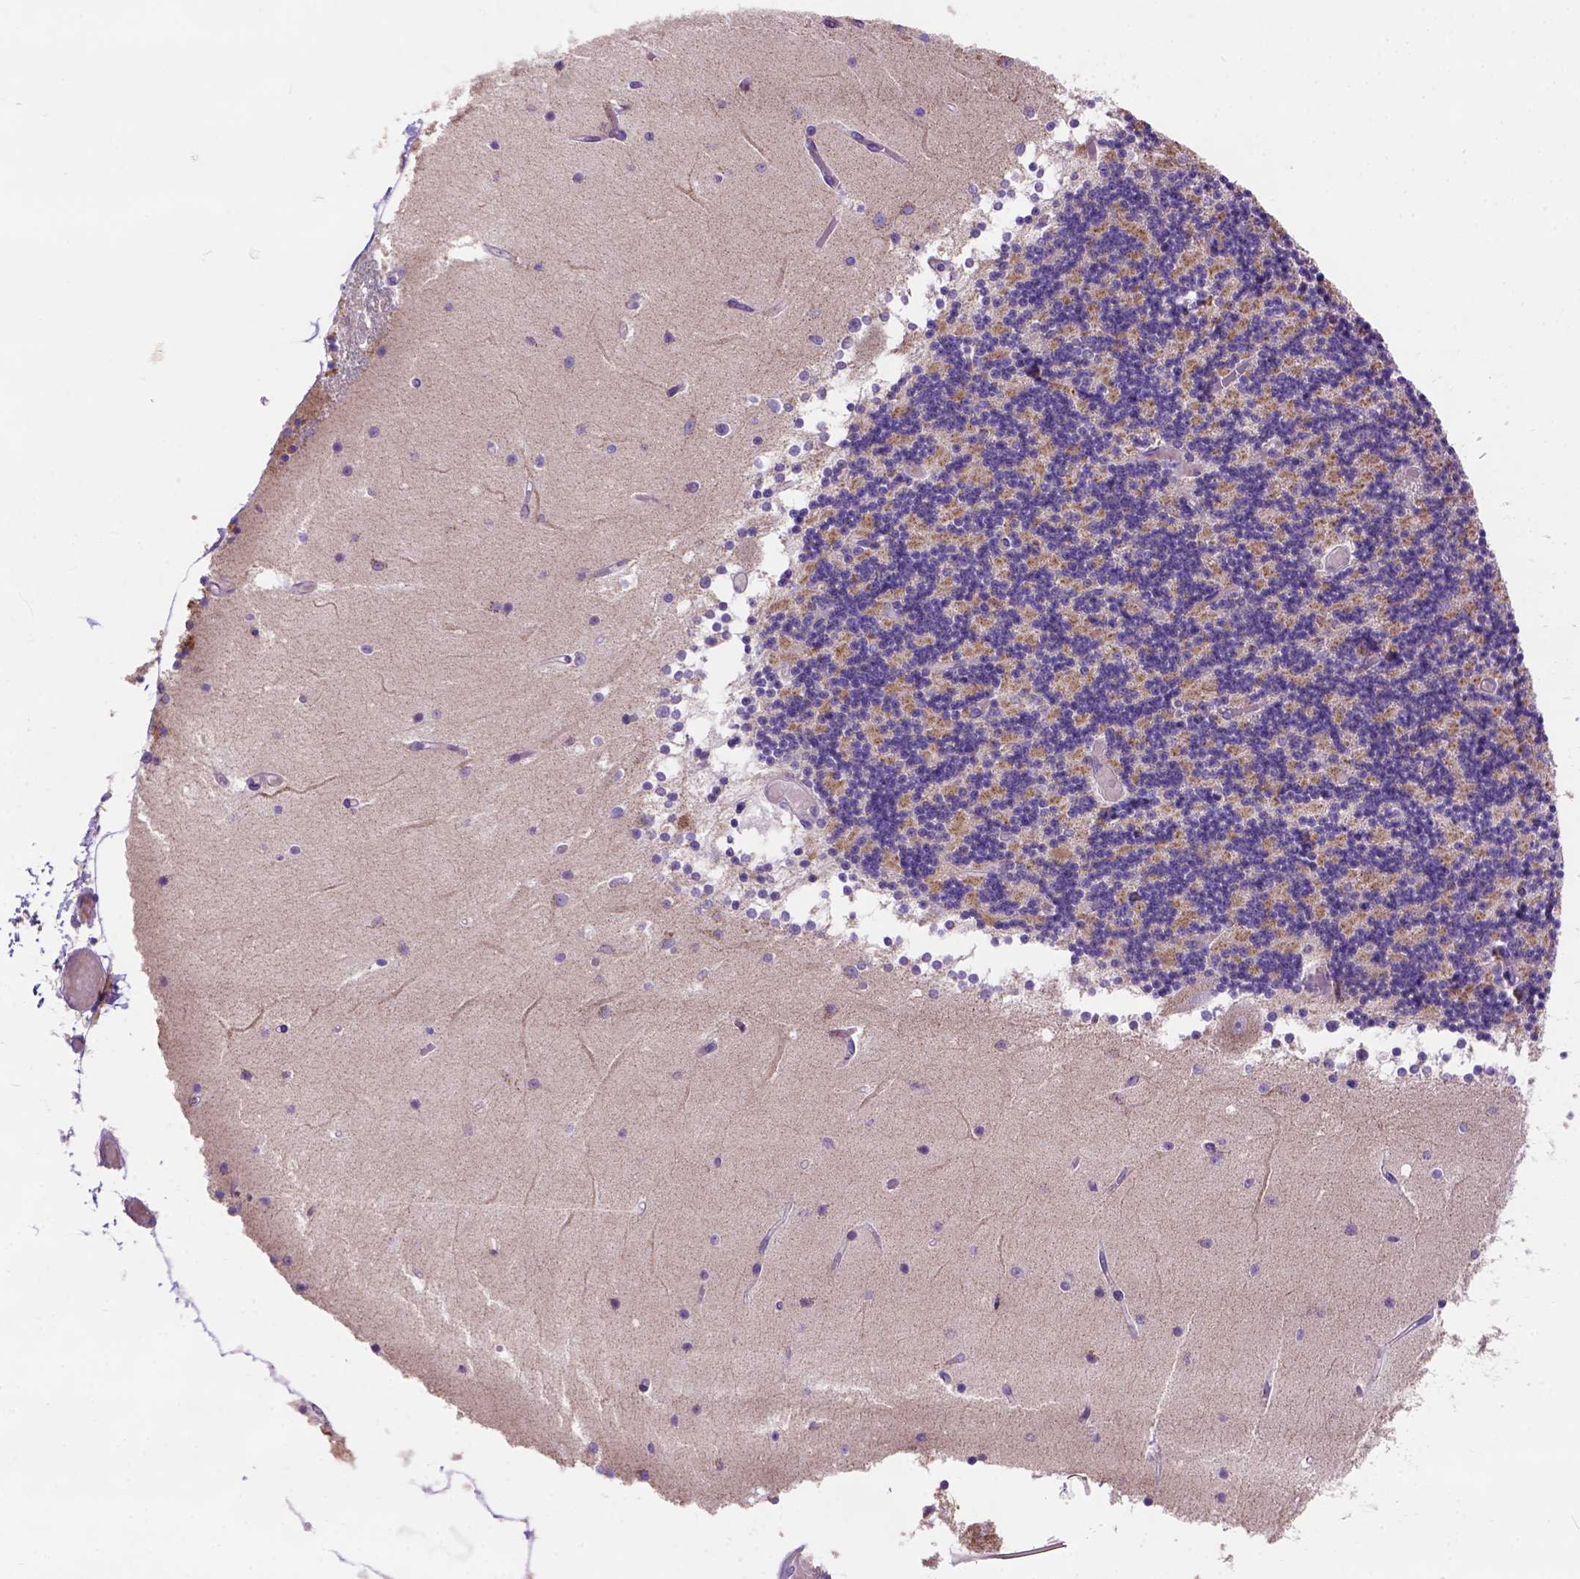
{"staining": {"intensity": "moderate", "quantity": ">75%", "location": "cytoplasmic/membranous"}, "tissue": "cerebellum", "cell_type": "Cells in granular layer", "image_type": "normal", "snomed": [{"axis": "morphology", "description": "Normal tissue, NOS"}, {"axis": "topography", "description": "Cerebellum"}], "caption": "IHC (DAB (3,3'-diaminobenzidine)) staining of benign cerebellum displays moderate cytoplasmic/membranous protein positivity in about >75% of cells in granular layer. (IHC, brightfield microscopy, high magnification).", "gene": "L2HGDH", "patient": {"sex": "female", "age": 28}}